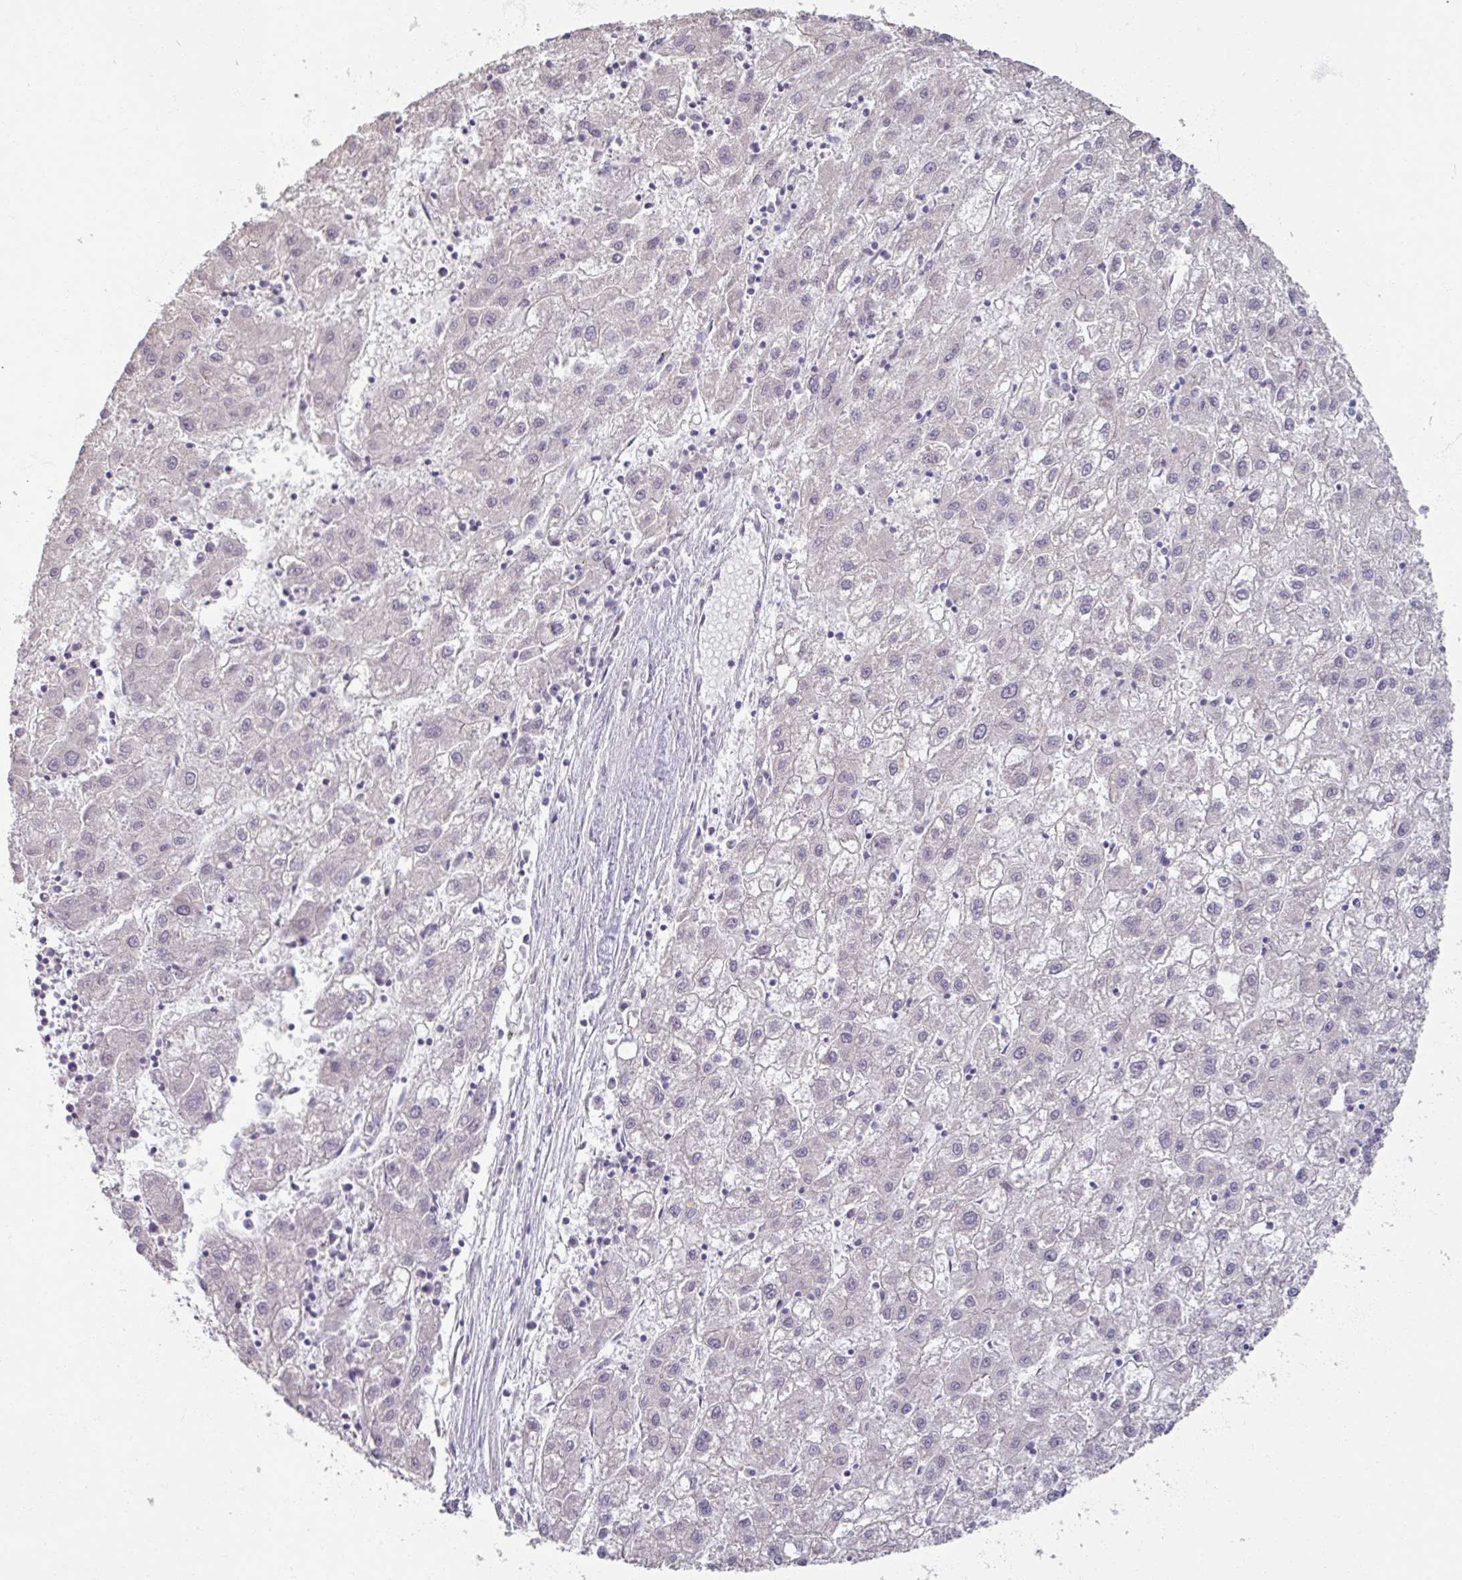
{"staining": {"intensity": "negative", "quantity": "none", "location": "none"}, "tissue": "liver cancer", "cell_type": "Tumor cells", "image_type": "cancer", "snomed": [{"axis": "morphology", "description": "Carcinoma, Hepatocellular, NOS"}, {"axis": "topography", "description": "Liver"}], "caption": "This is a micrograph of immunohistochemistry staining of liver hepatocellular carcinoma, which shows no staining in tumor cells. Brightfield microscopy of IHC stained with DAB (3,3'-diaminobenzidine) (brown) and hematoxylin (blue), captured at high magnification.", "gene": "SOX11", "patient": {"sex": "male", "age": 72}}